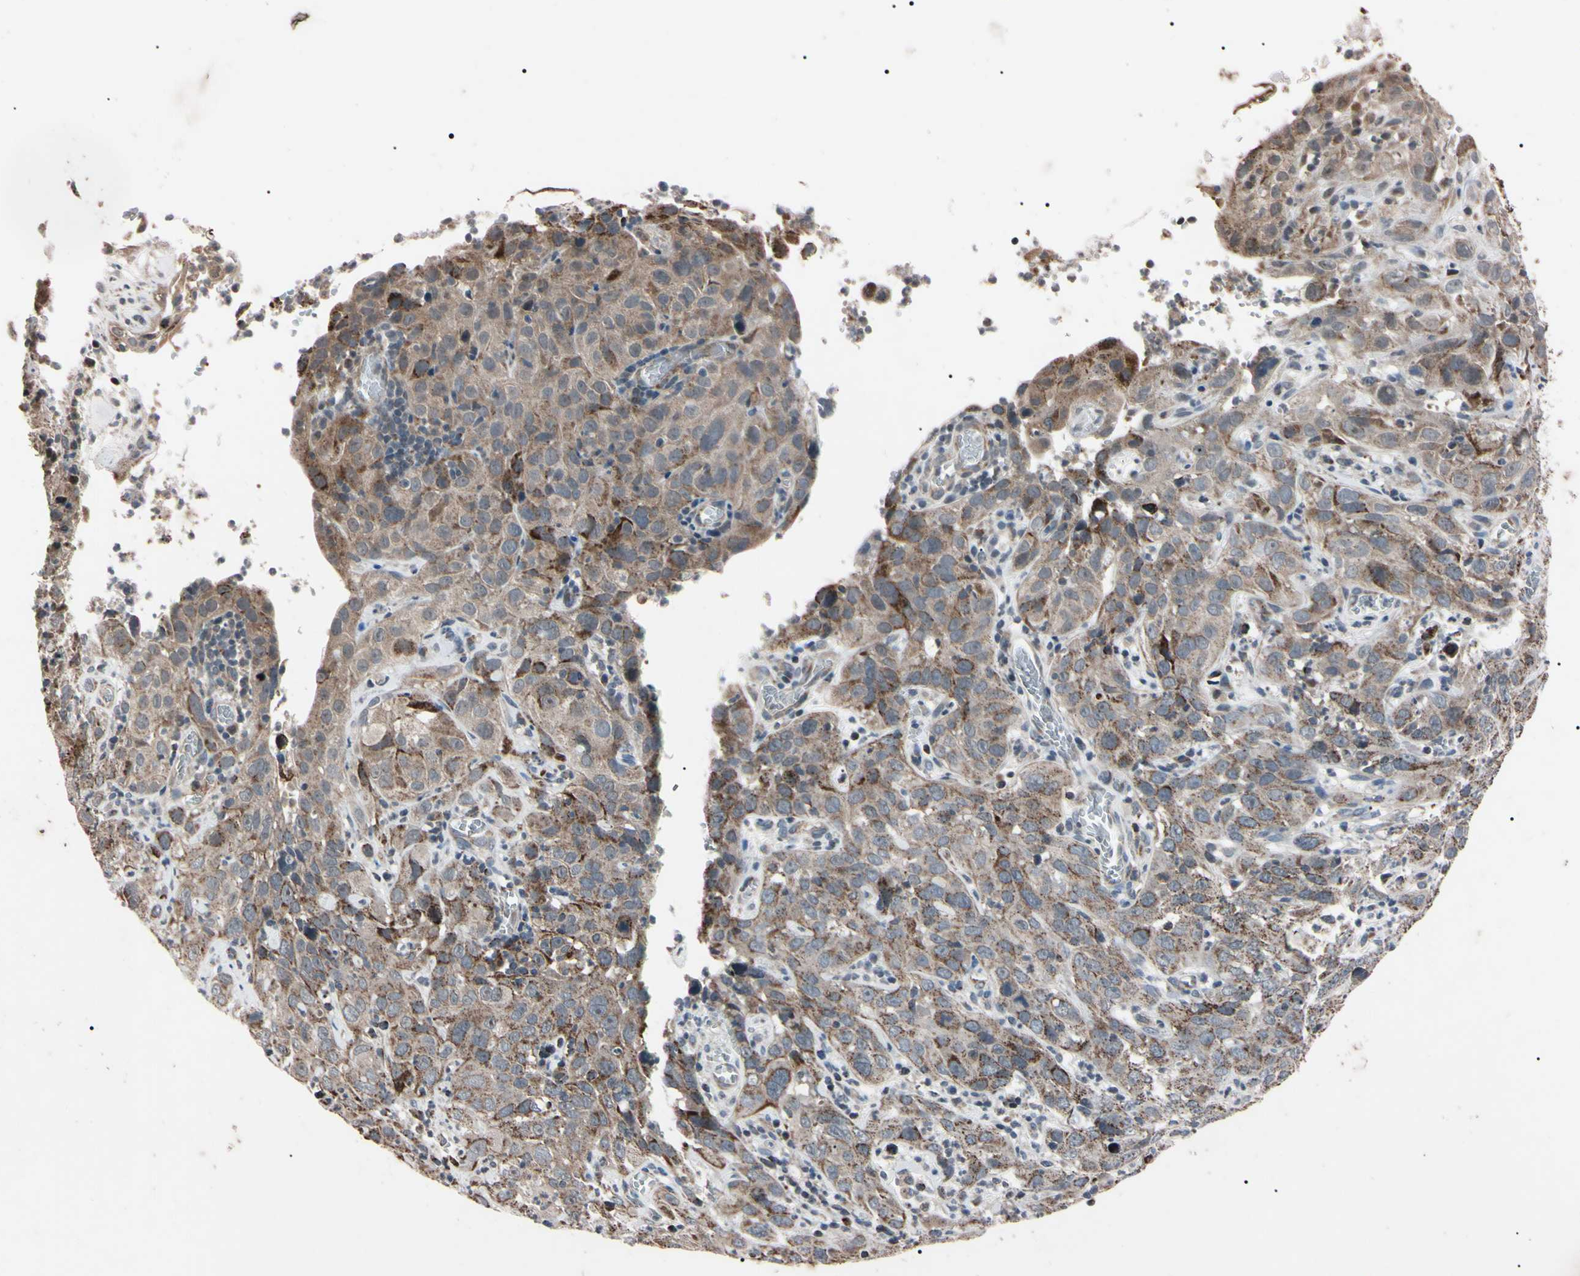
{"staining": {"intensity": "moderate", "quantity": ">75%", "location": "cytoplasmic/membranous"}, "tissue": "cervical cancer", "cell_type": "Tumor cells", "image_type": "cancer", "snomed": [{"axis": "morphology", "description": "Squamous cell carcinoma, NOS"}, {"axis": "topography", "description": "Cervix"}], "caption": "IHC (DAB) staining of human cervical cancer exhibits moderate cytoplasmic/membranous protein positivity in approximately >75% of tumor cells.", "gene": "TNFRSF1A", "patient": {"sex": "female", "age": 32}}